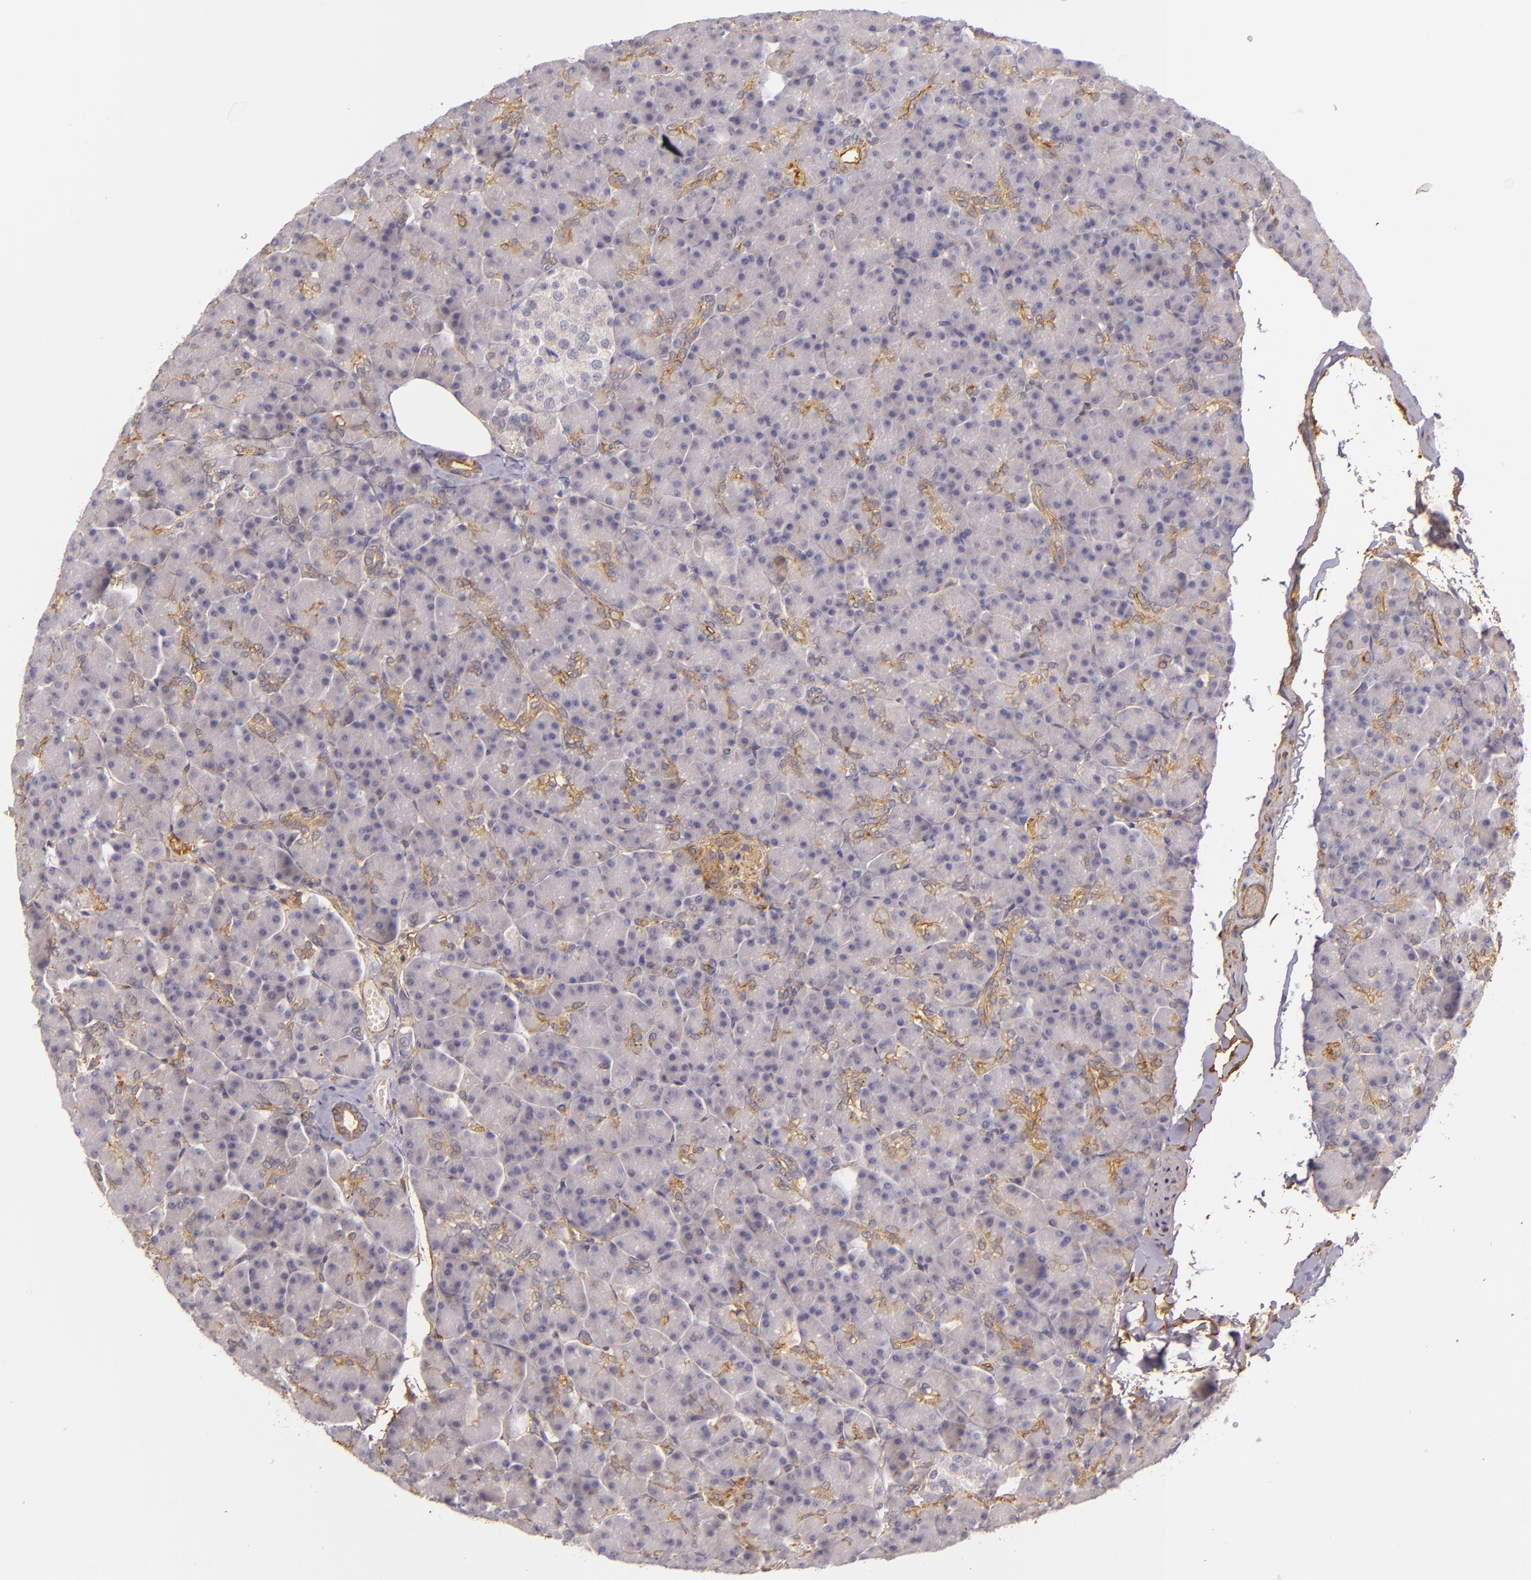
{"staining": {"intensity": "moderate", "quantity": "<25%", "location": "cytoplasmic/membranous"}, "tissue": "pancreas", "cell_type": "Exocrine glandular cells", "image_type": "normal", "snomed": [{"axis": "morphology", "description": "Normal tissue, NOS"}, {"axis": "topography", "description": "Pancreas"}], "caption": "A brown stain highlights moderate cytoplasmic/membranous staining of a protein in exocrine glandular cells of normal pancreas. (Brightfield microscopy of DAB IHC at high magnification).", "gene": "CTSF", "patient": {"sex": "female", "age": 43}}